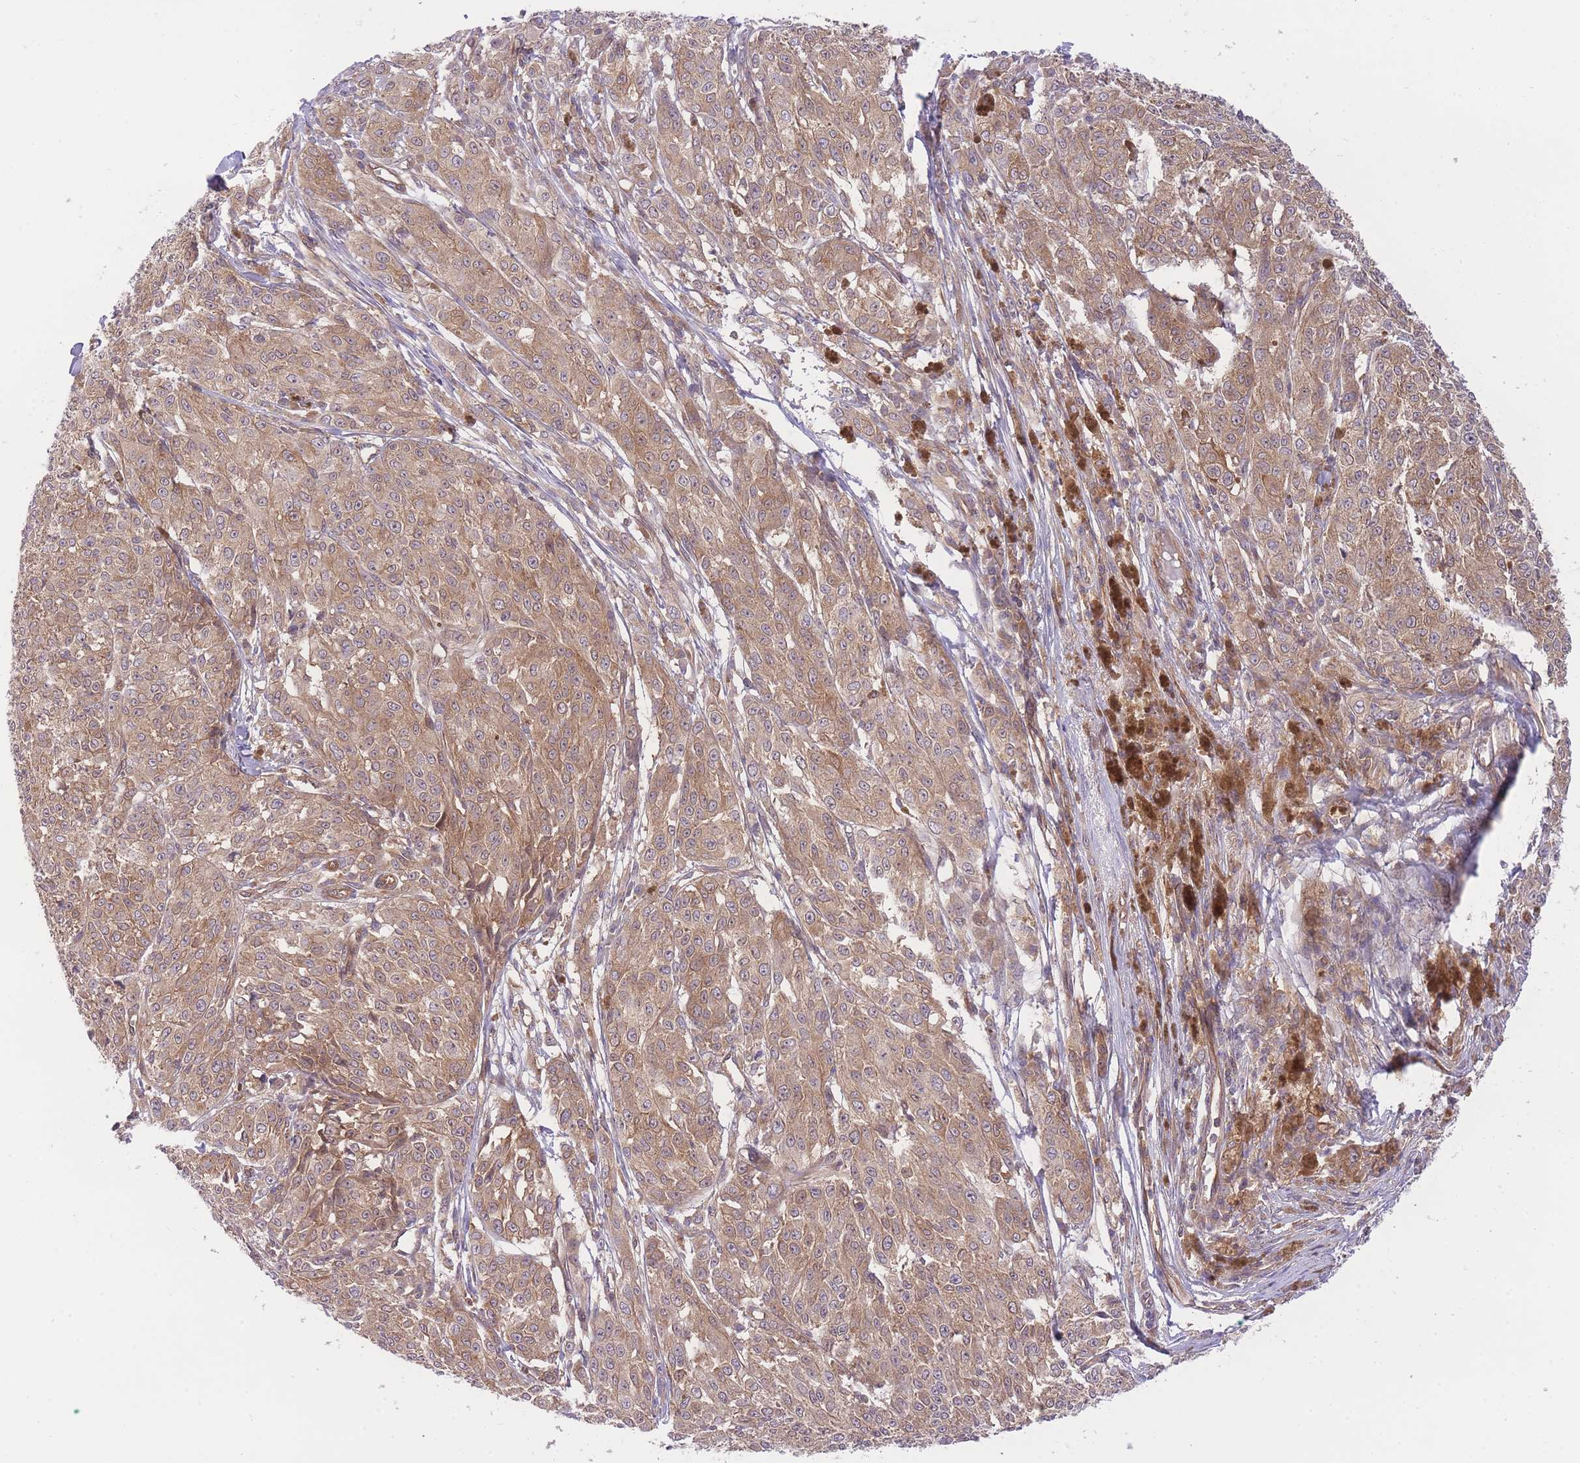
{"staining": {"intensity": "moderate", "quantity": ">75%", "location": "cytoplasmic/membranous"}, "tissue": "melanoma", "cell_type": "Tumor cells", "image_type": "cancer", "snomed": [{"axis": "morphology", "description": "Malignant melanoma, NOS"}, {"axis": "topography", "description": "Skin"}], "caption": "Tumor cells show medium levels of moderate cytoplasmic/membranous staining in about >75% of cells in human melanoma. (Stains: DAB (3,3'-diaminobenzidine) in brown, nuclei in blue, Microscopy: brightfield microscopy at high magnification).", "gene": "PREP", "patient": {"sex": "female", "age": 52}}